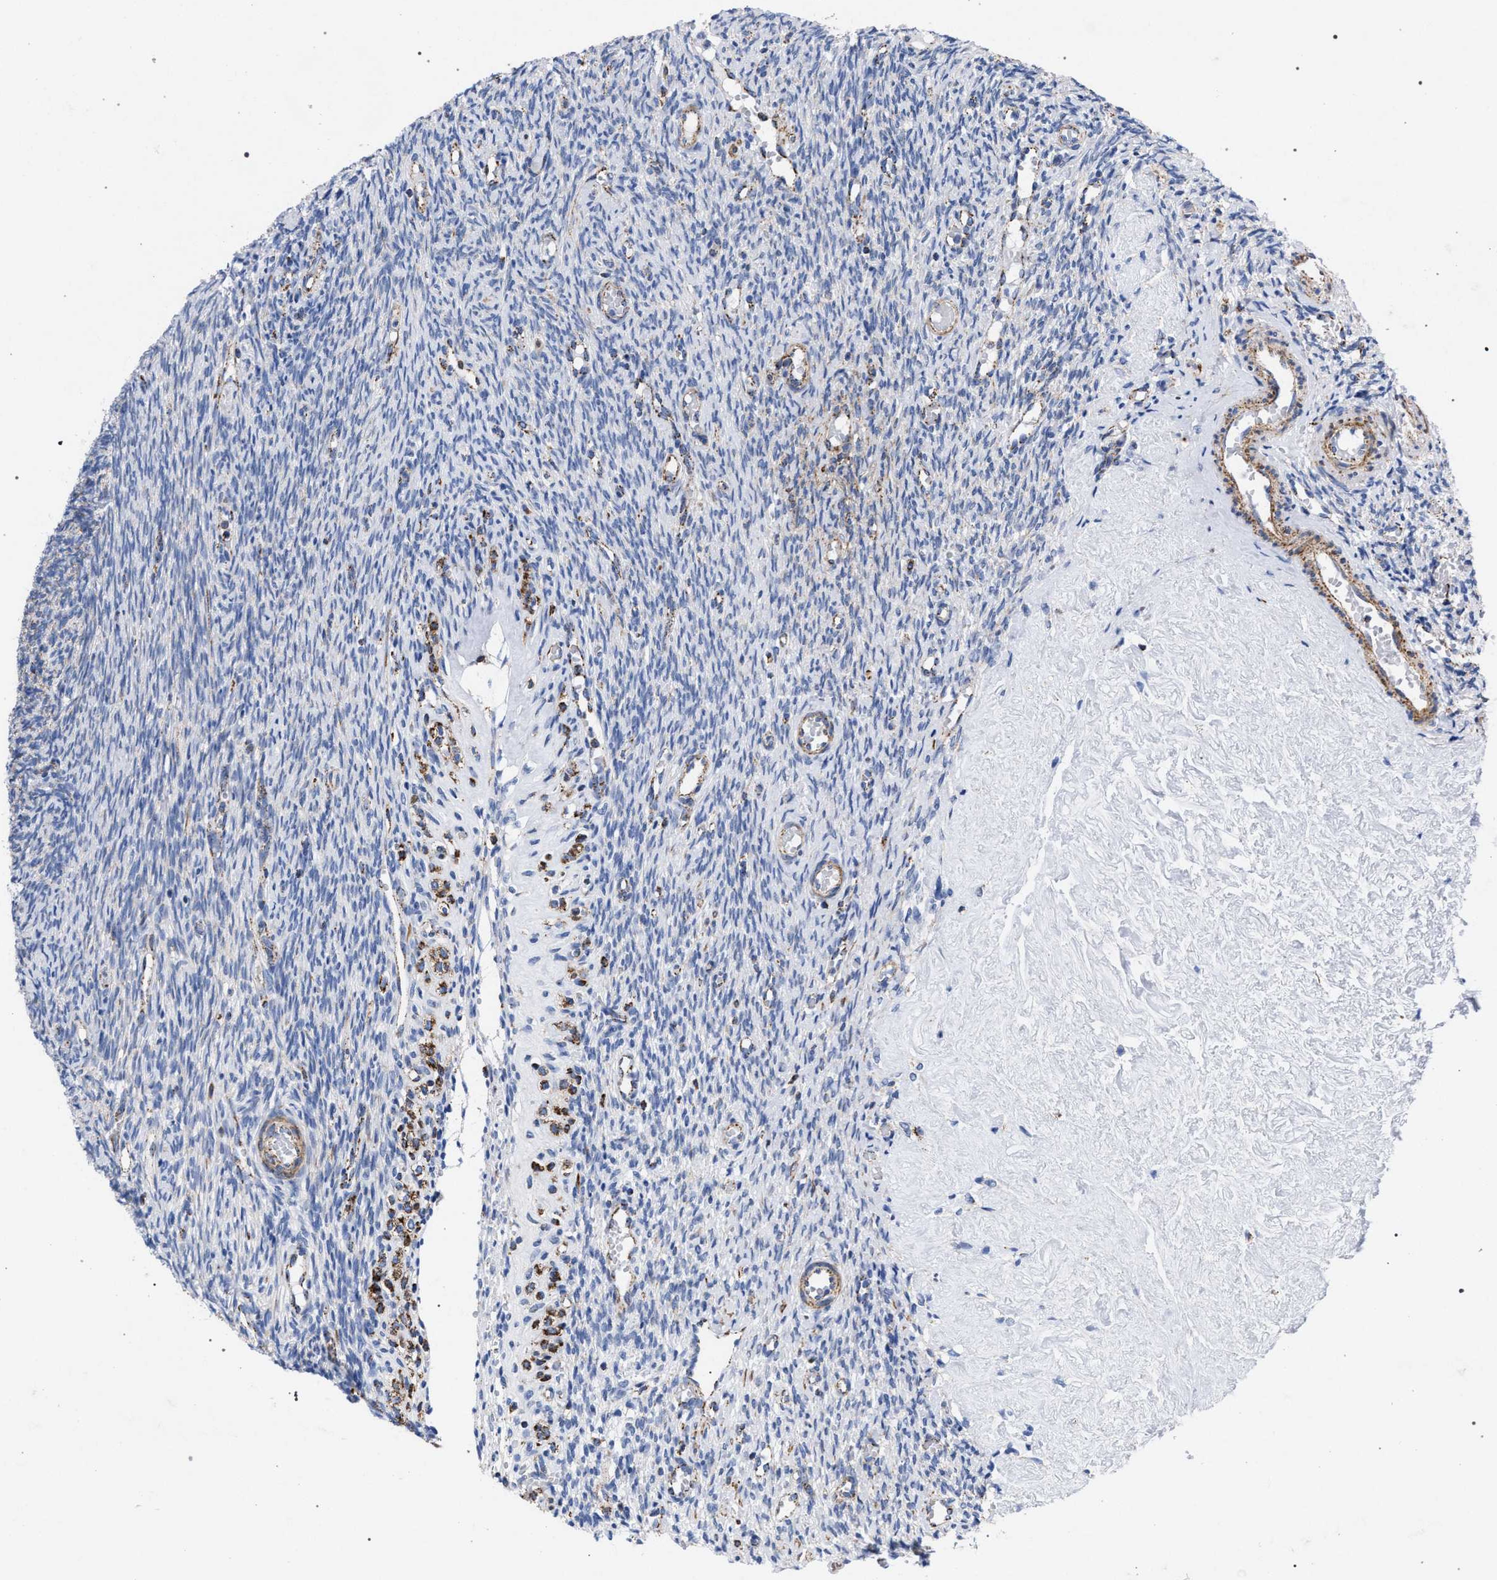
{"staining": {"intensity": "negative", "quantity": "none", "location": "none"}, "tissue": "ovary", "cell_type": "Ovarian stroma cells", "image_type": "normal", "snomed": [{"axis": "morphology", "description": "Normal tissue, NOS"}, {"axis": "topography", "description": "Ovary"}], "caption": "Ovarian stroma cells show no significant protein expression in unremarkable ovary.", "gene": "ACADS", "patient": {"sex": "female", "age": 41}}